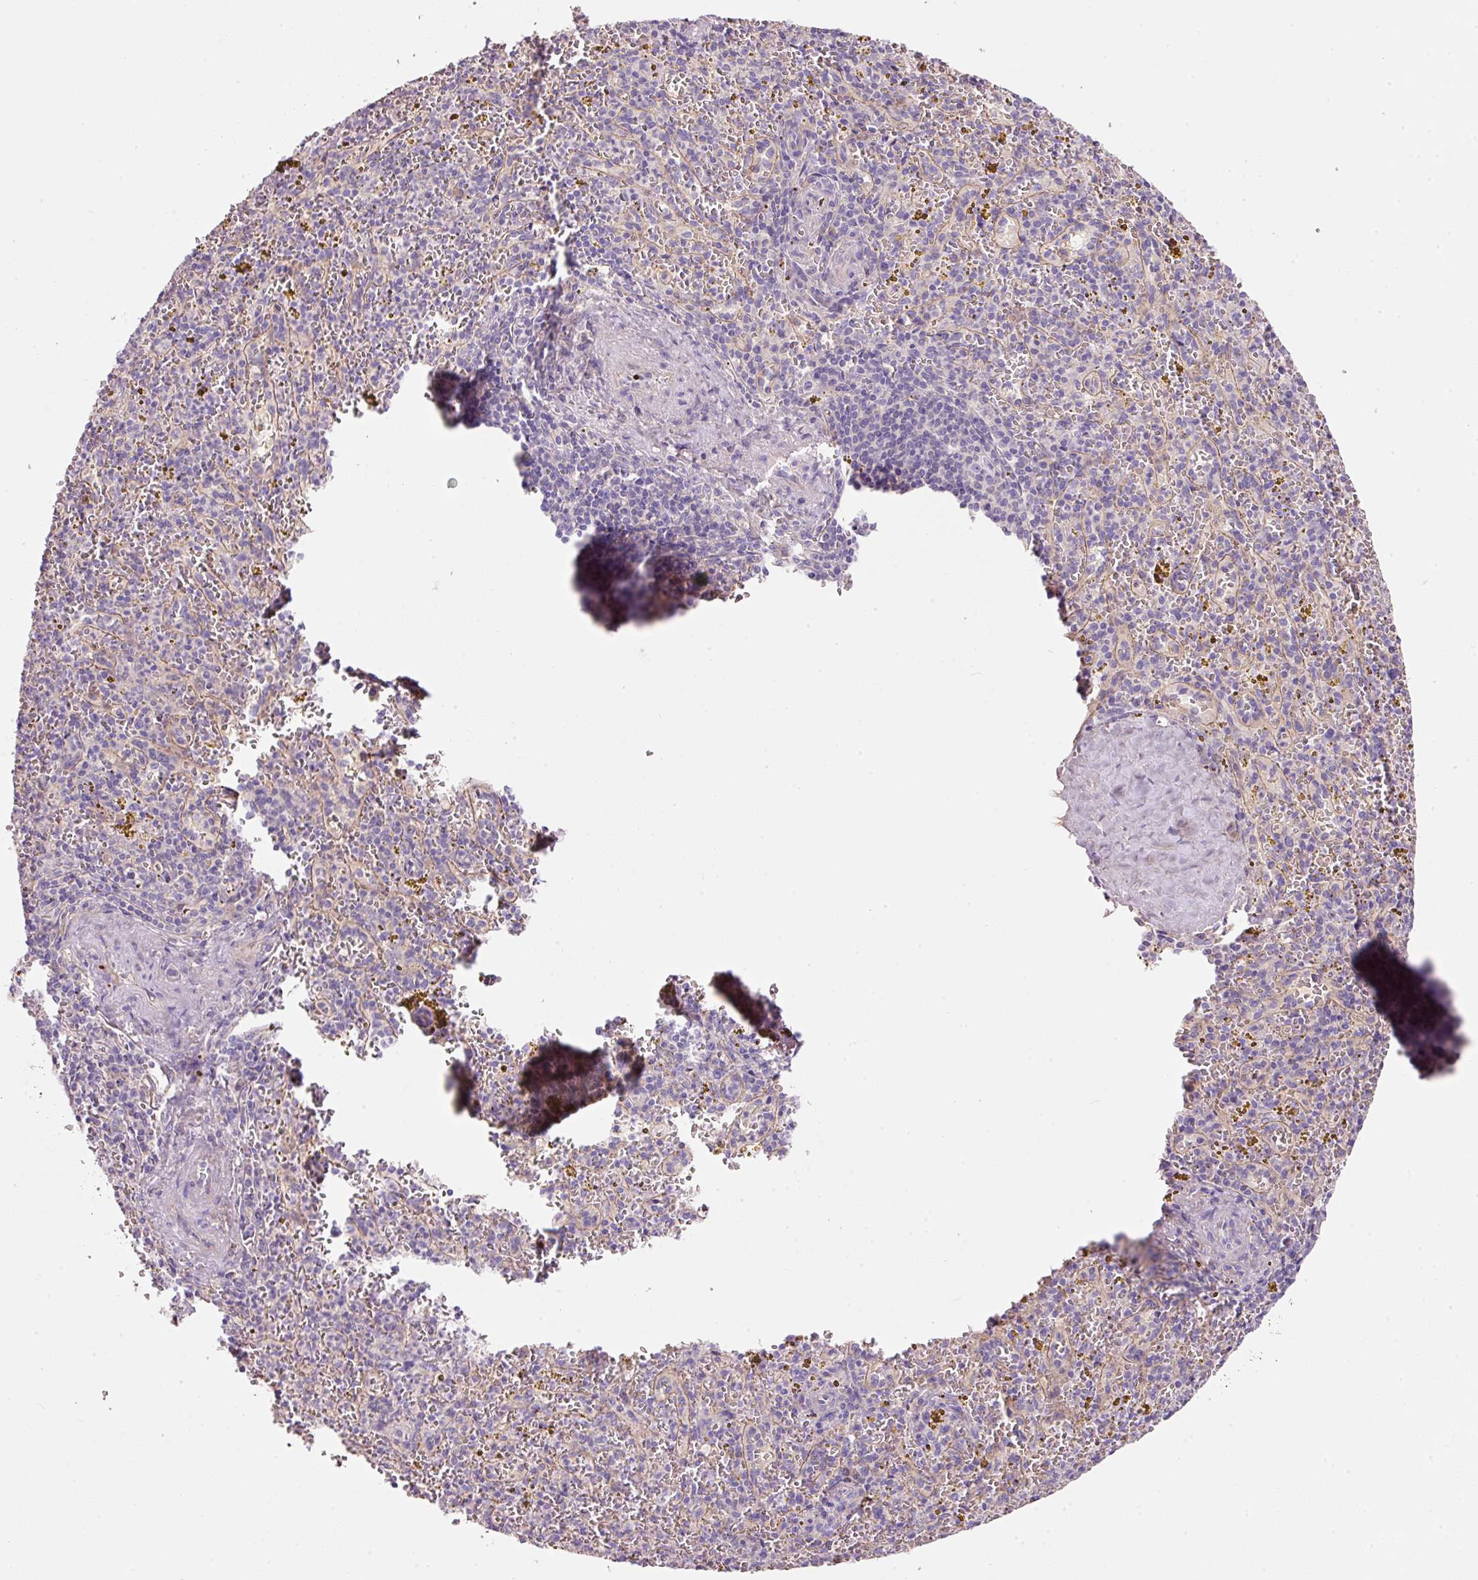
{"staining": {"intensity": "negative", "quantity": "none", "location": "none"}, "tissue": "spleen", "cell_type": "Cells in red pulp", "image_type": "normal", "snomed": [{"axis": "morphology", "description": "Normal tissue, NOS"}, {"axis": "topography", "description": "Spleen"}], "caption": "Protein analysis of normal spleen demonstrates no significant positivity in cells in red pulp. Nuclei are stained in blue.", "gene": "SOS2", "patient": {"sex": "male", "age": 57}}